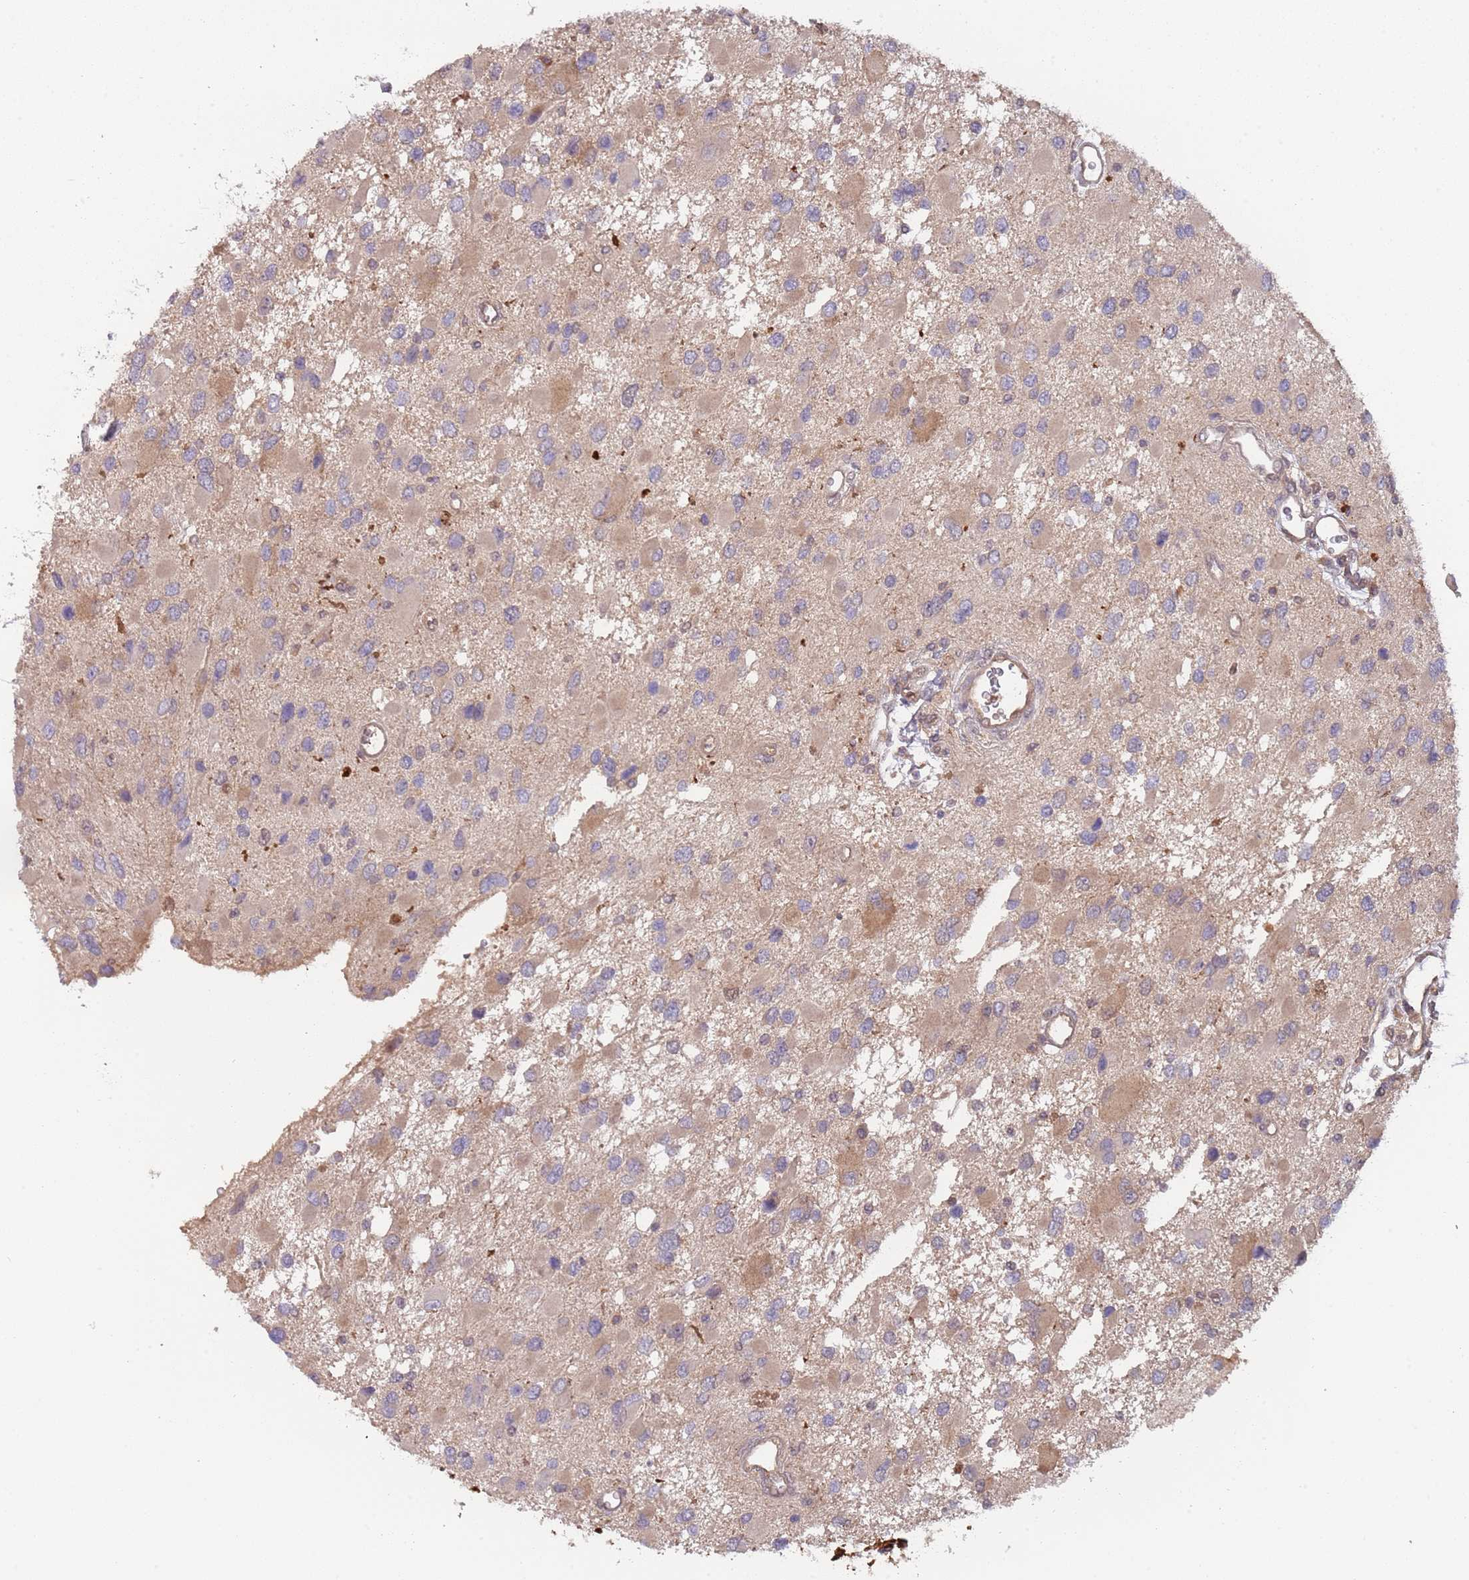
{"staining": {"intensity": "weak", "quantity": "25%-75%", "location": "cytoplasmic/membranous"}, "tissue": "glioma", "cell_type": "Tumor cells", "image_type": "cancer", "snomed": [{"axis": "morphology", "description": "Glioma, malignant, High grade"}, {"axis": "topography", "description": "Brain"}], "caption": "Weak cytoplasmic/membranous staining for a protein is seen in approximately 25%-75% of tumor cells of glioma using immunohistochemistry (IHC).", "gene": "GSDMD", "patient": {"sex": "male", "age": 53}}